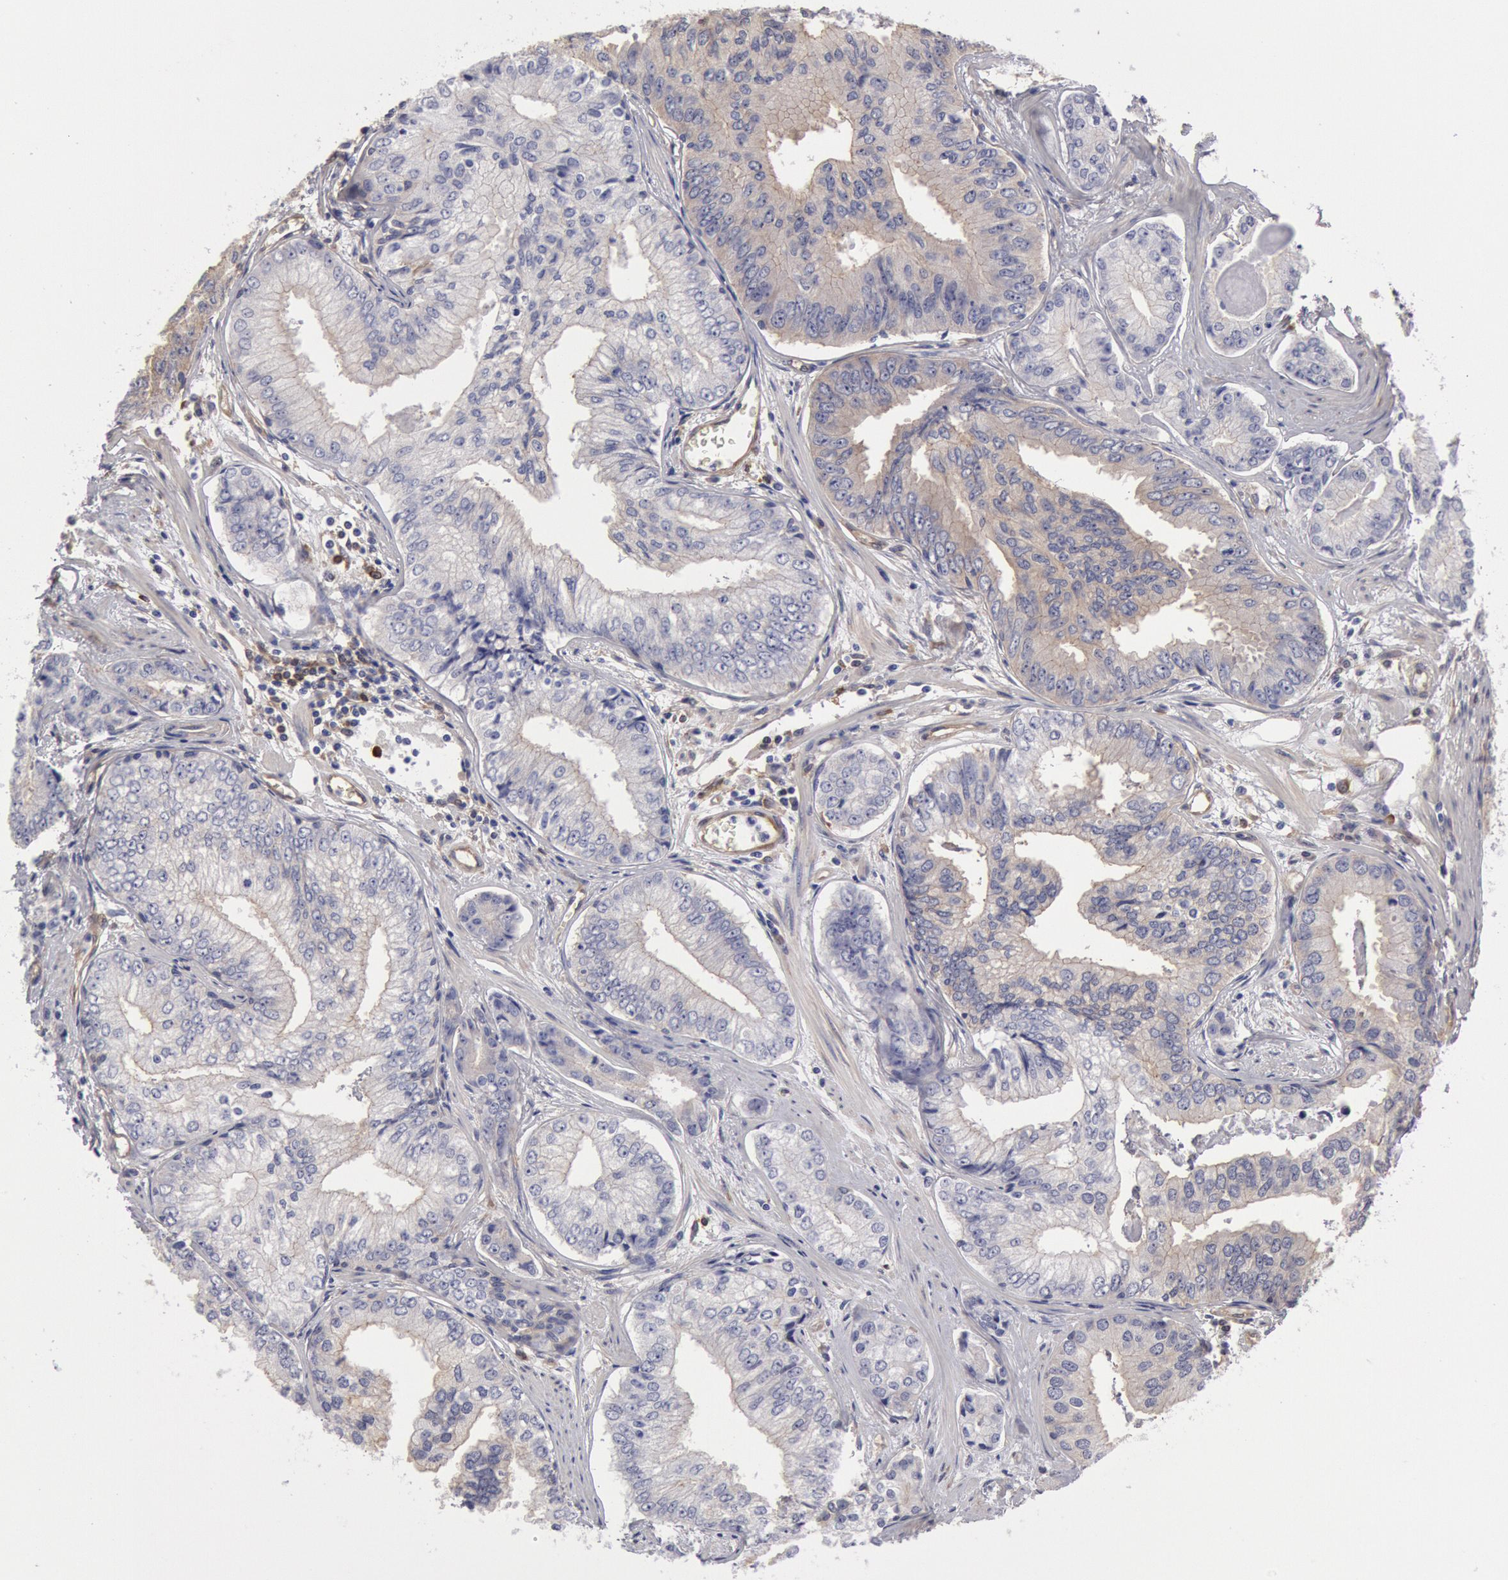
{"staining": {"intensity": "negative", "quantity": "none", "location": "none"}, "tissue": "prostate cancer", "cell_type": "Tumor cells", "image_type": "cancer", "snomed": [{"axis": "morphology", "description": "Adenocarcinoma, High grade"}, {"axis": "topography", "description": "Prostate"}], "caption": "This is an immunohistochemistry image of human prostate adenocarcinoma (high-grade). There is no staining in tumor cells.", "gene": "CCDC50", "patient": {"sex": "male", "age": 56}}